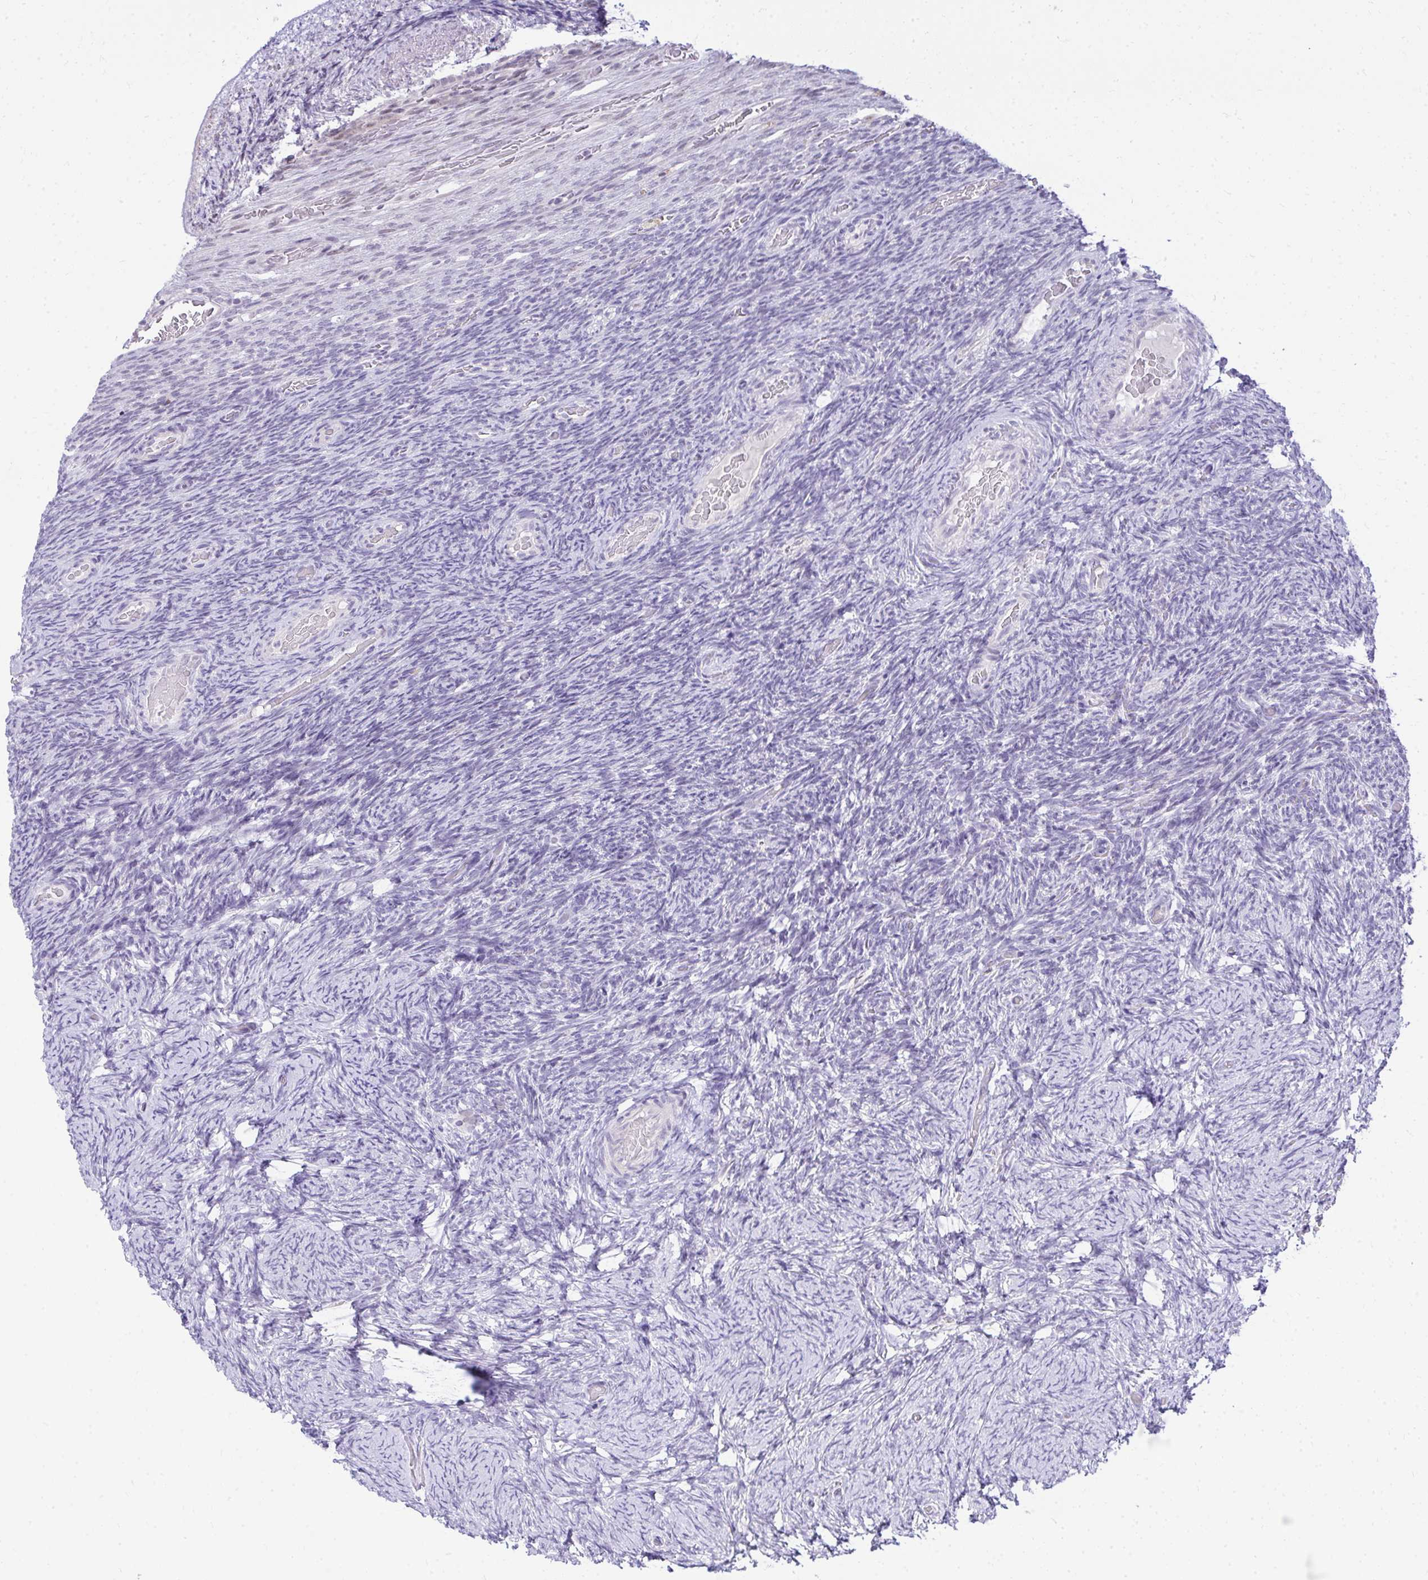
{"staining": {"intensity": "negative", "quantity": "none", "location": "none"}, "tissue": "ovary", "cell_type": "Ovarian stroma cells", "image_type": "normal", "snomed": [{"axis": "morphology", "description": "Normal tissue, NOS"}, {"axis": "topography", "description": "Ovary"}], "caption": "IHC micrograph of normal ovary stained for a protein (brown), which exhibits no positivity in ovarian stroma cells.", "gene": "EID3", "patient": {"sex": "female", "age": 34}}